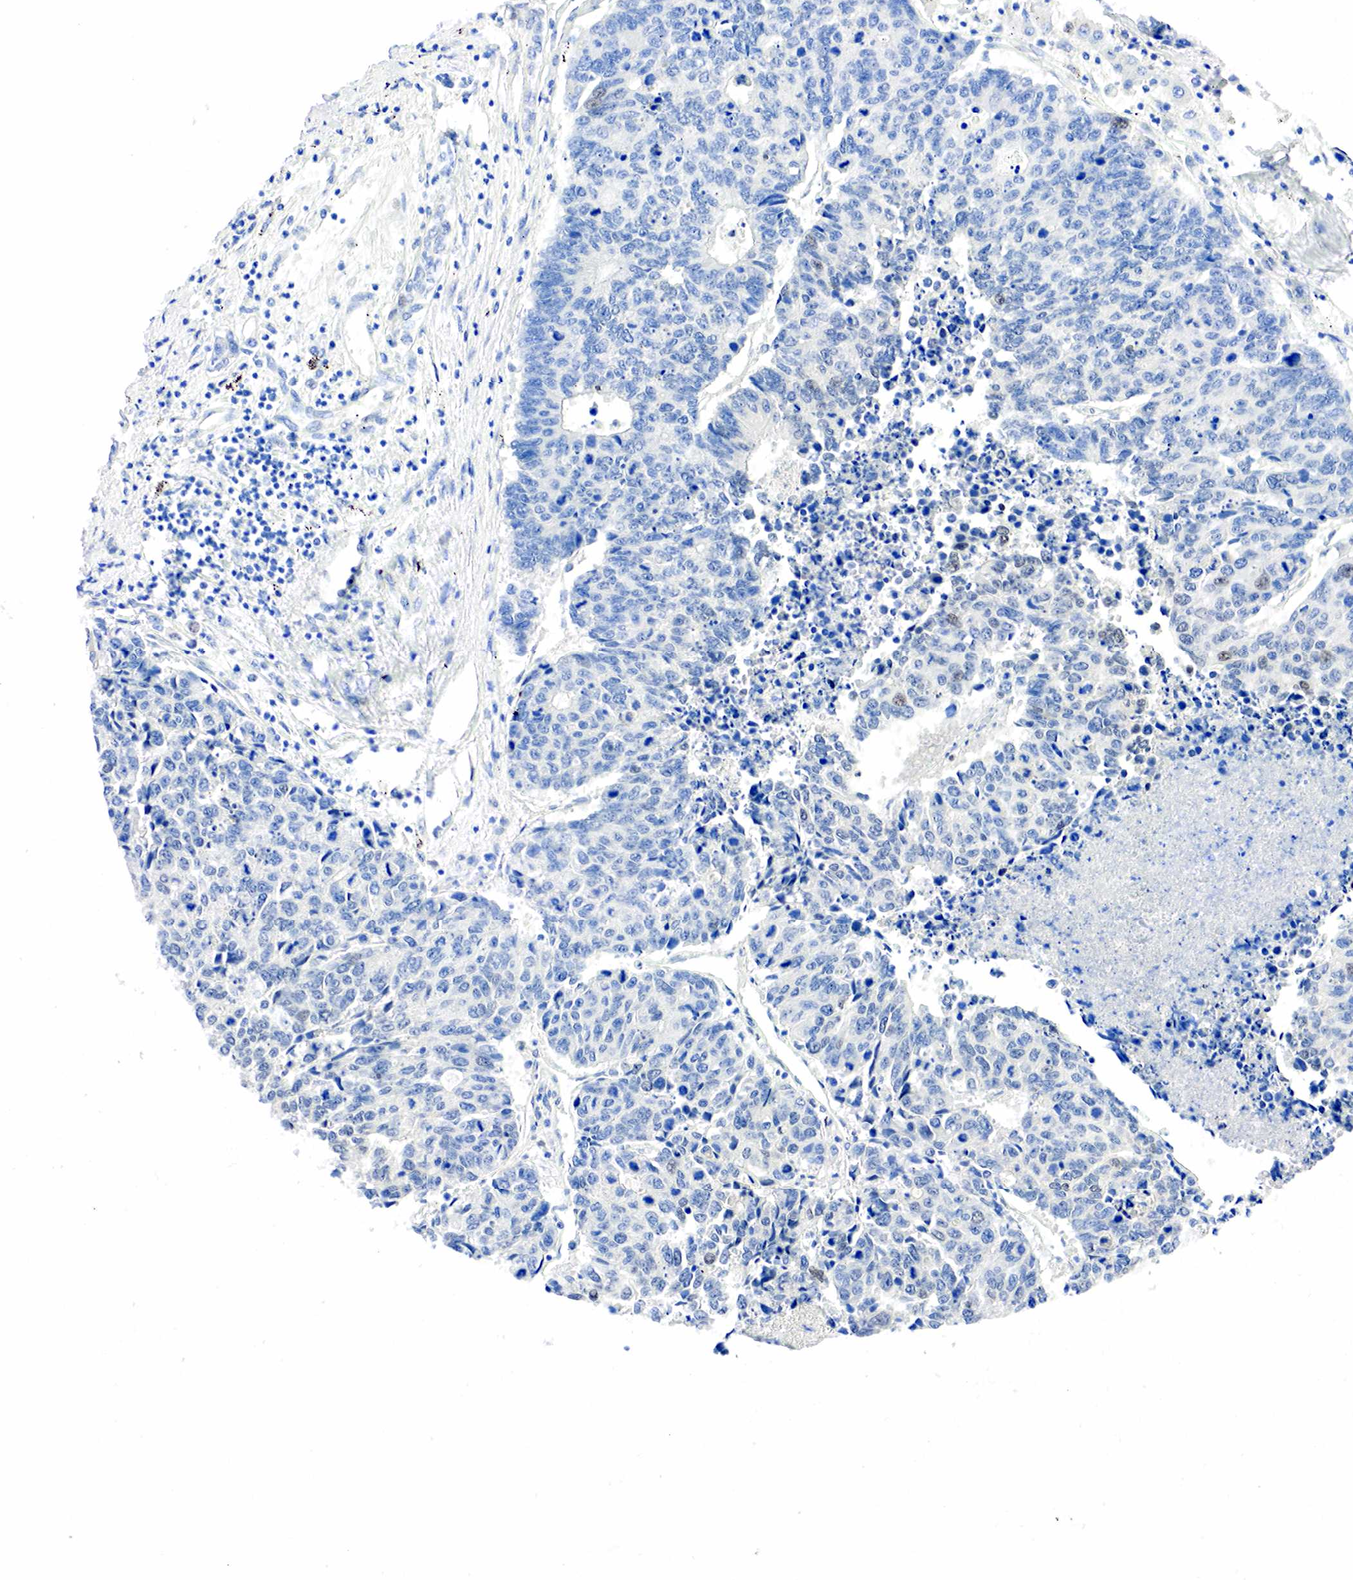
{"staining": {"intensity": "negative", "quantity": "none", "location": "none"}, "tissue": "liver cancer", "cell_type": "Tumor cells", "image_type": "cancer", "snomed": [{"axis": "morphology", "description": "Carcinoma, metastatic, NOS"}, {"axis": "topography", "description": "Liver"}], "caption": "This is an immunohistochemistry (IHC) micrograph of human liver cancer. There is no staining in tumor cells.", "gene": "PGR", "patient": {"sex": "male", "age": 49}}